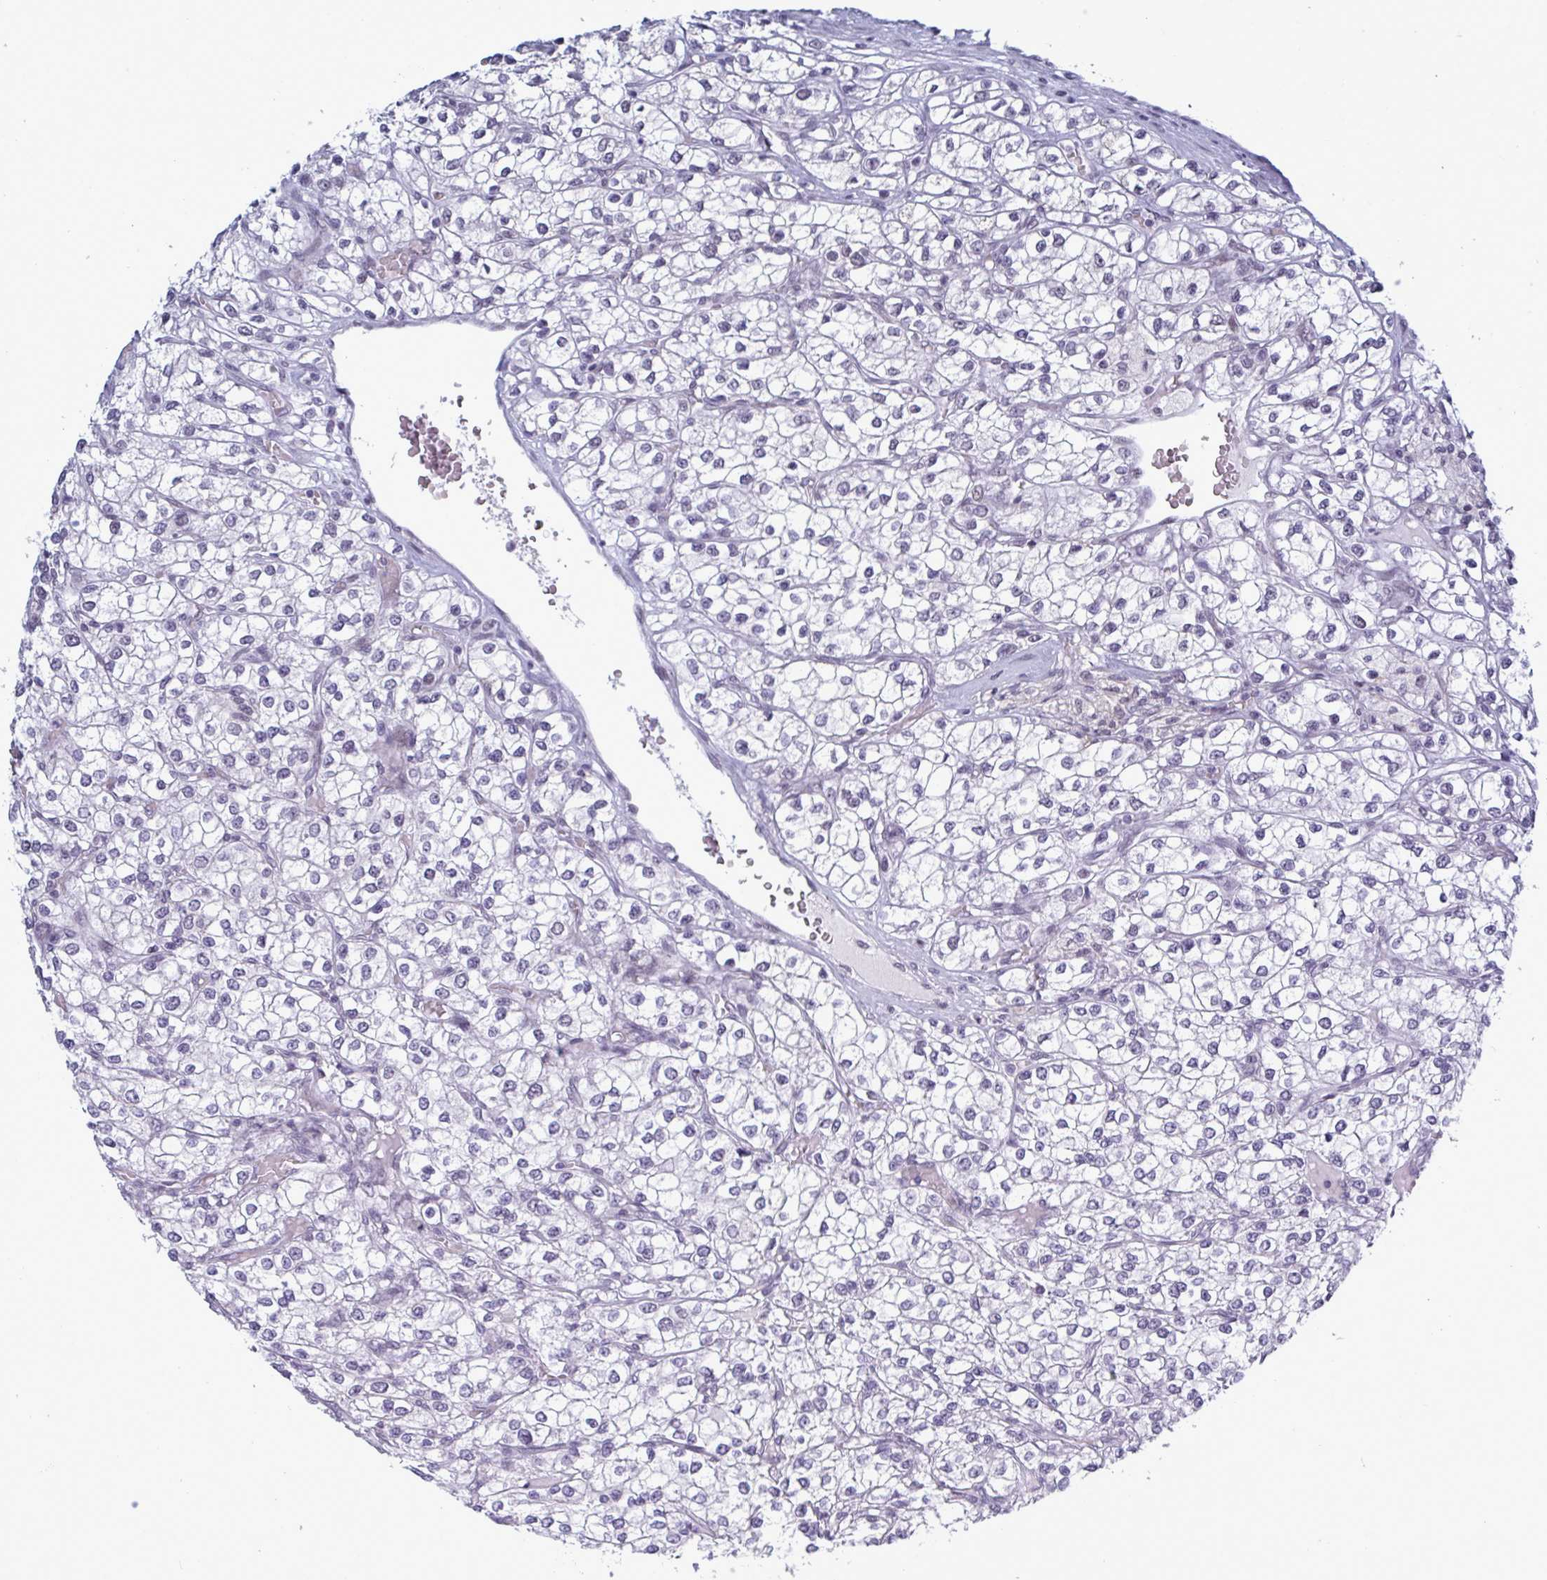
{"staining": {"intensity": "negative", "quantity": "none", "location": "none"}, "tissue": "renal cancer", "cell_type": "Tumor cells", "image_type": "cancer", "snomed": [{"axis": "morphology", "description": "Adenocarcinoma, NOS"}, {"axis": "topography", "description": "Kidney"}], "caption": "This is a photomicrograph of immunohistochemistry (IHC) staining of renal adenocarcinoma, which shows no staining in tumor cells. The staining was performed using DAB (3,3'-diaminobenzidine) to visualize the protein expression in brown, while the nuclei were stained in blue with hematoxylin (Magnification: 20x).", "gene": "PPP1R10", "patient": {"sex": "male", "age": 80}}